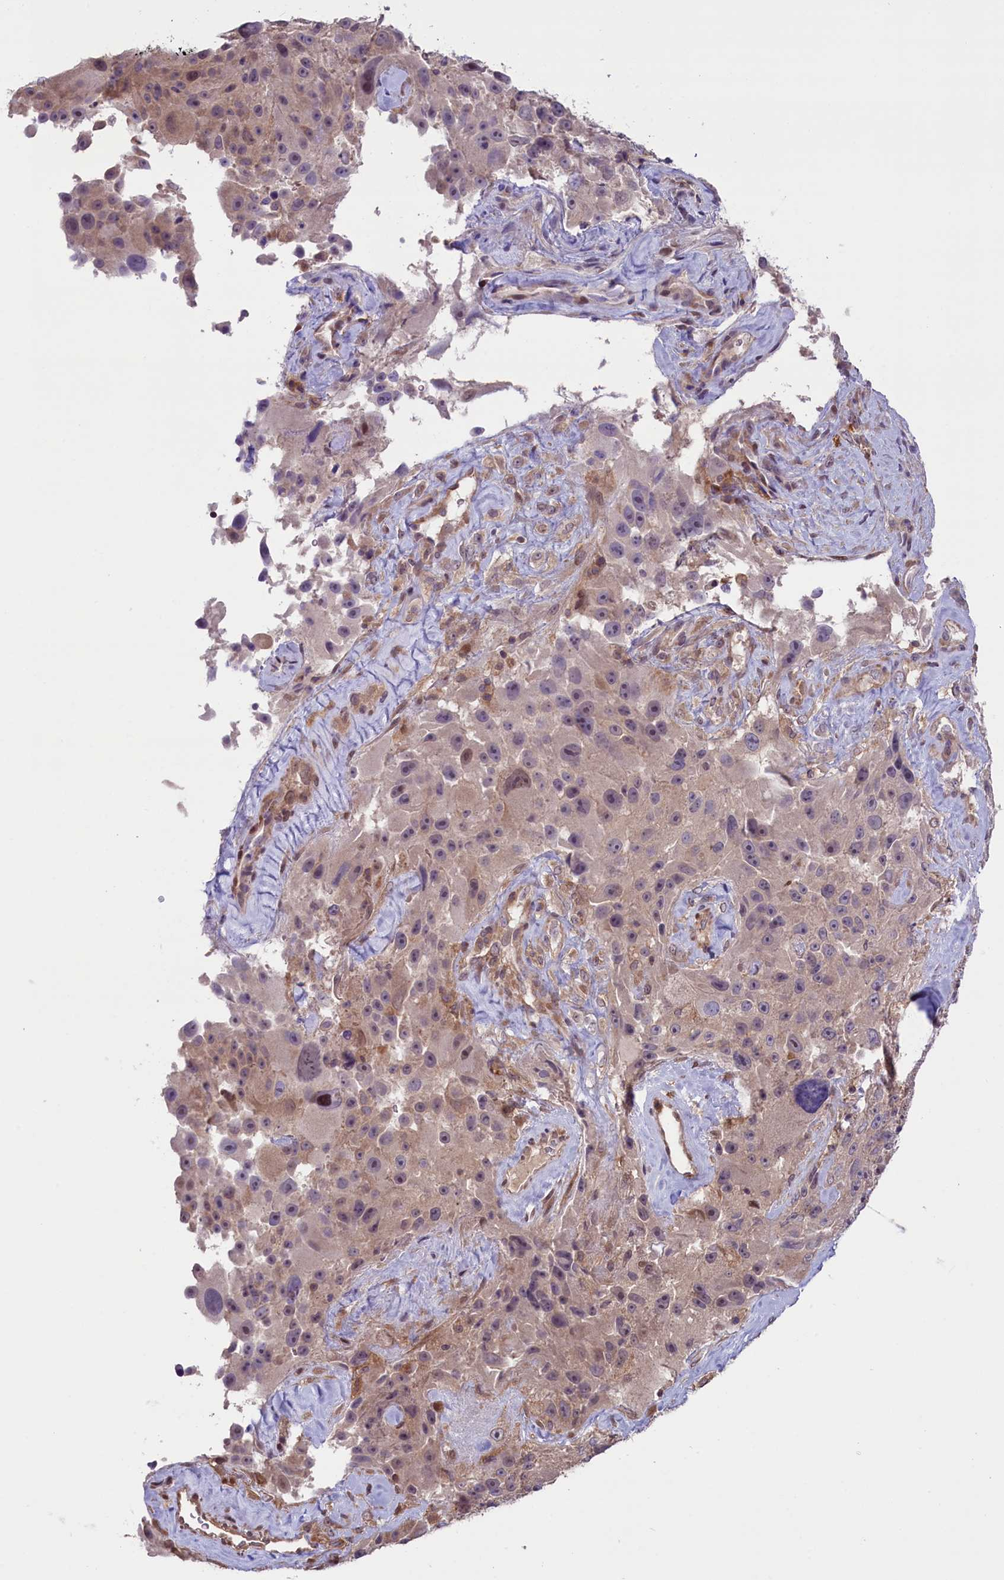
{"staining": {"intensity": "weak", "quantity": "<25%", "location": "cytoplasmic/membranous,nuclear"}, "tissue": "melanoma", "cell_type": "Tumor cells", "image_type": "cancer", "snomed": [{"axis": "morphology", "description": "Malignant melanoma, Metastatic site"}, {"axis": "topography", "description": "Lymph node"}], "caption": "The immunohistochemistry histopathology image has no significant staining in tumor cells of melanoma tissue.", "gene": "RIC8A", "patient": {"sex": "male", "age": 62}}